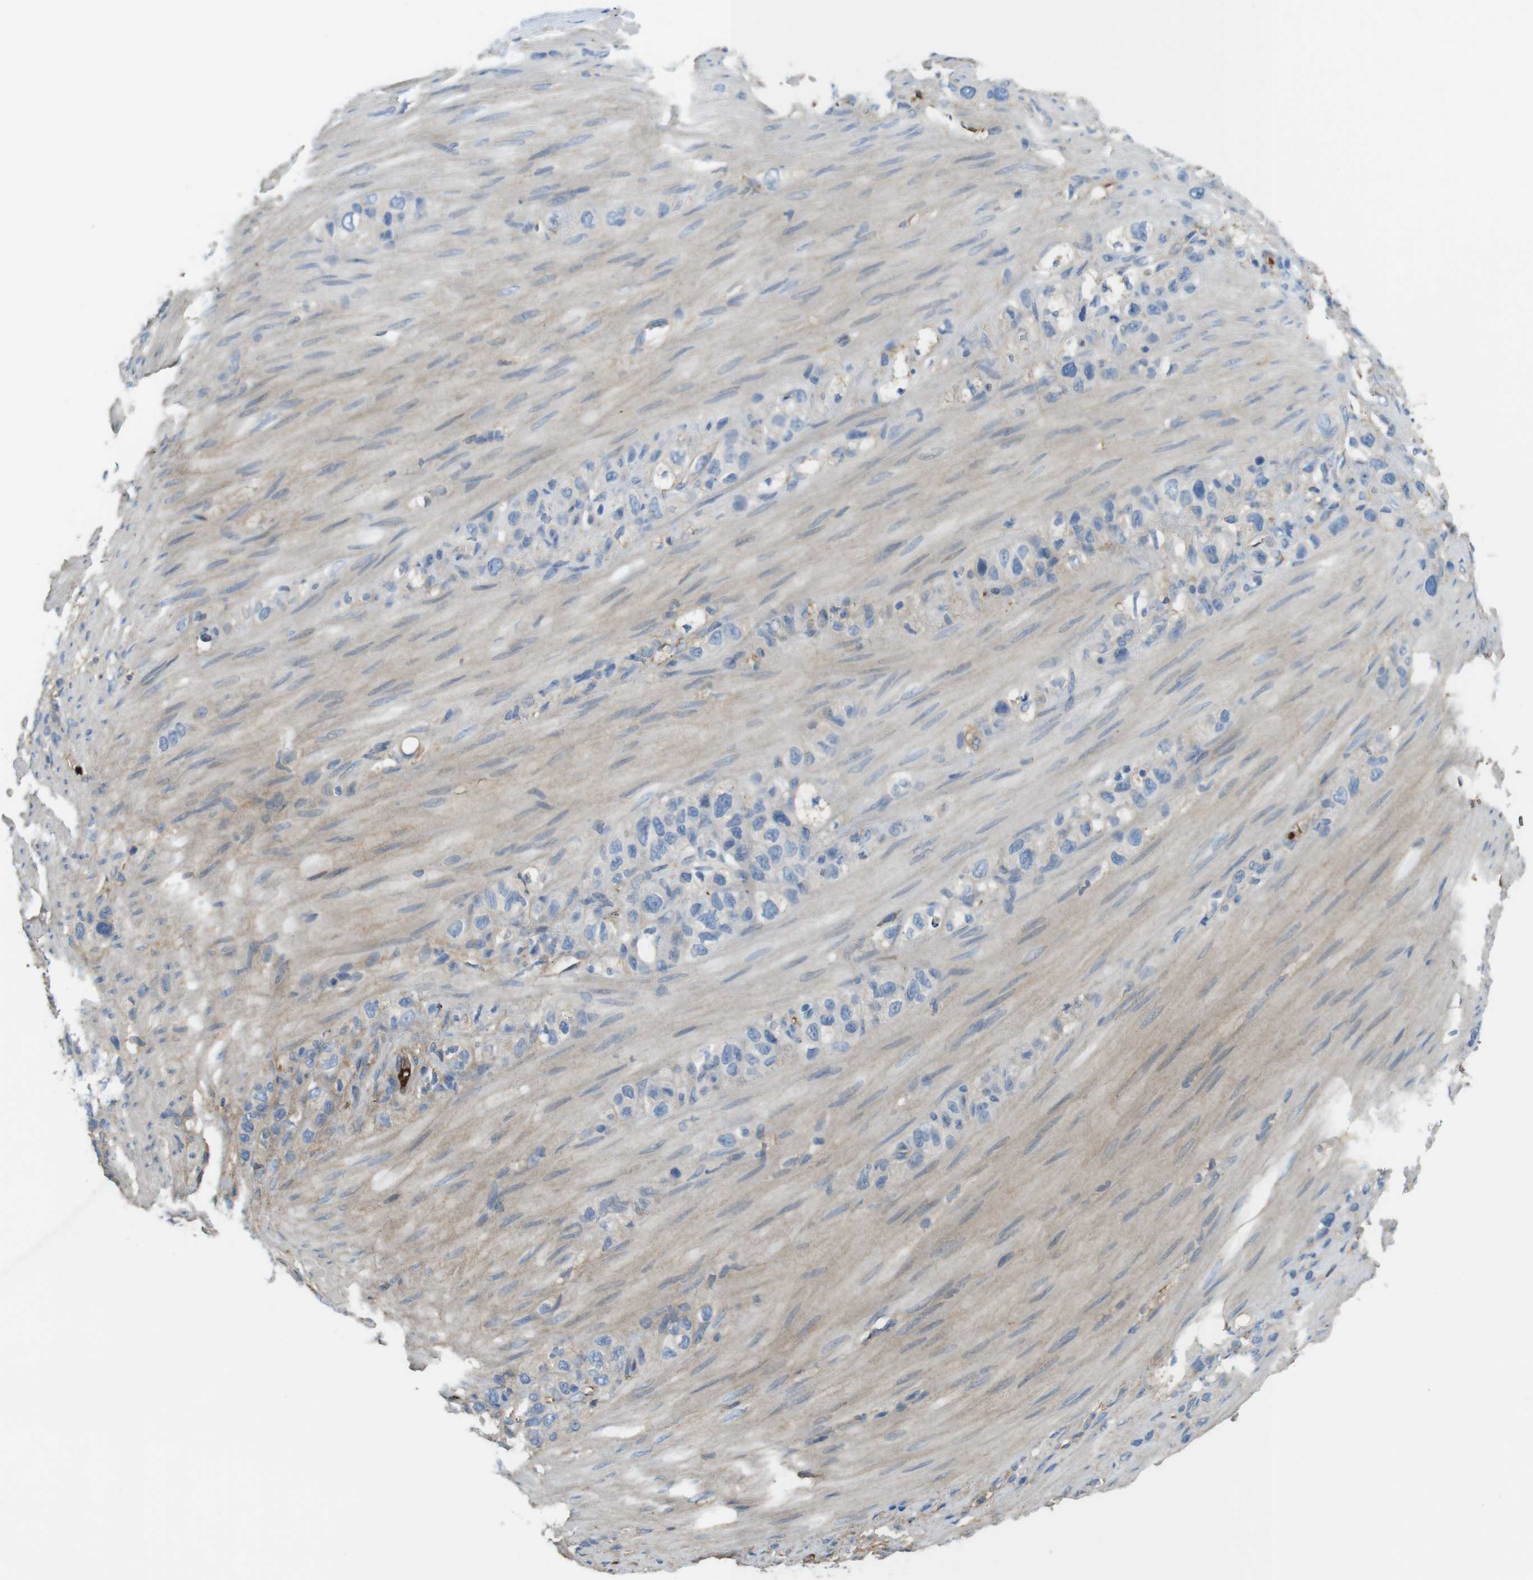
{"staining": {"intensity": "negative", "quantity": "none", "location": "none"}, "tissue": "stomach cancer", "cell_type": "Tumor cells", "image_type": "cancer", "snomed": [{"axis": "morphology", "description": "Adenocarcinoma, NOS"}, {"axis": "morphology", "description": "Adenocarcinoma, High grade"}, {"axis": "topography", "description": "Stomach, upper"}, {"axis": "topography", "description": "Stomach, lower"}], "caption": "There is no significant positivity in tumor cells of stomach cancer. (Stains: DAB immunohistochemistry with hematoxylin counter stain, Microscopy: brightfield microscopy at high magnification).", "gene": "LTBP4", "patient": {"sex": "female", "age": 65}}